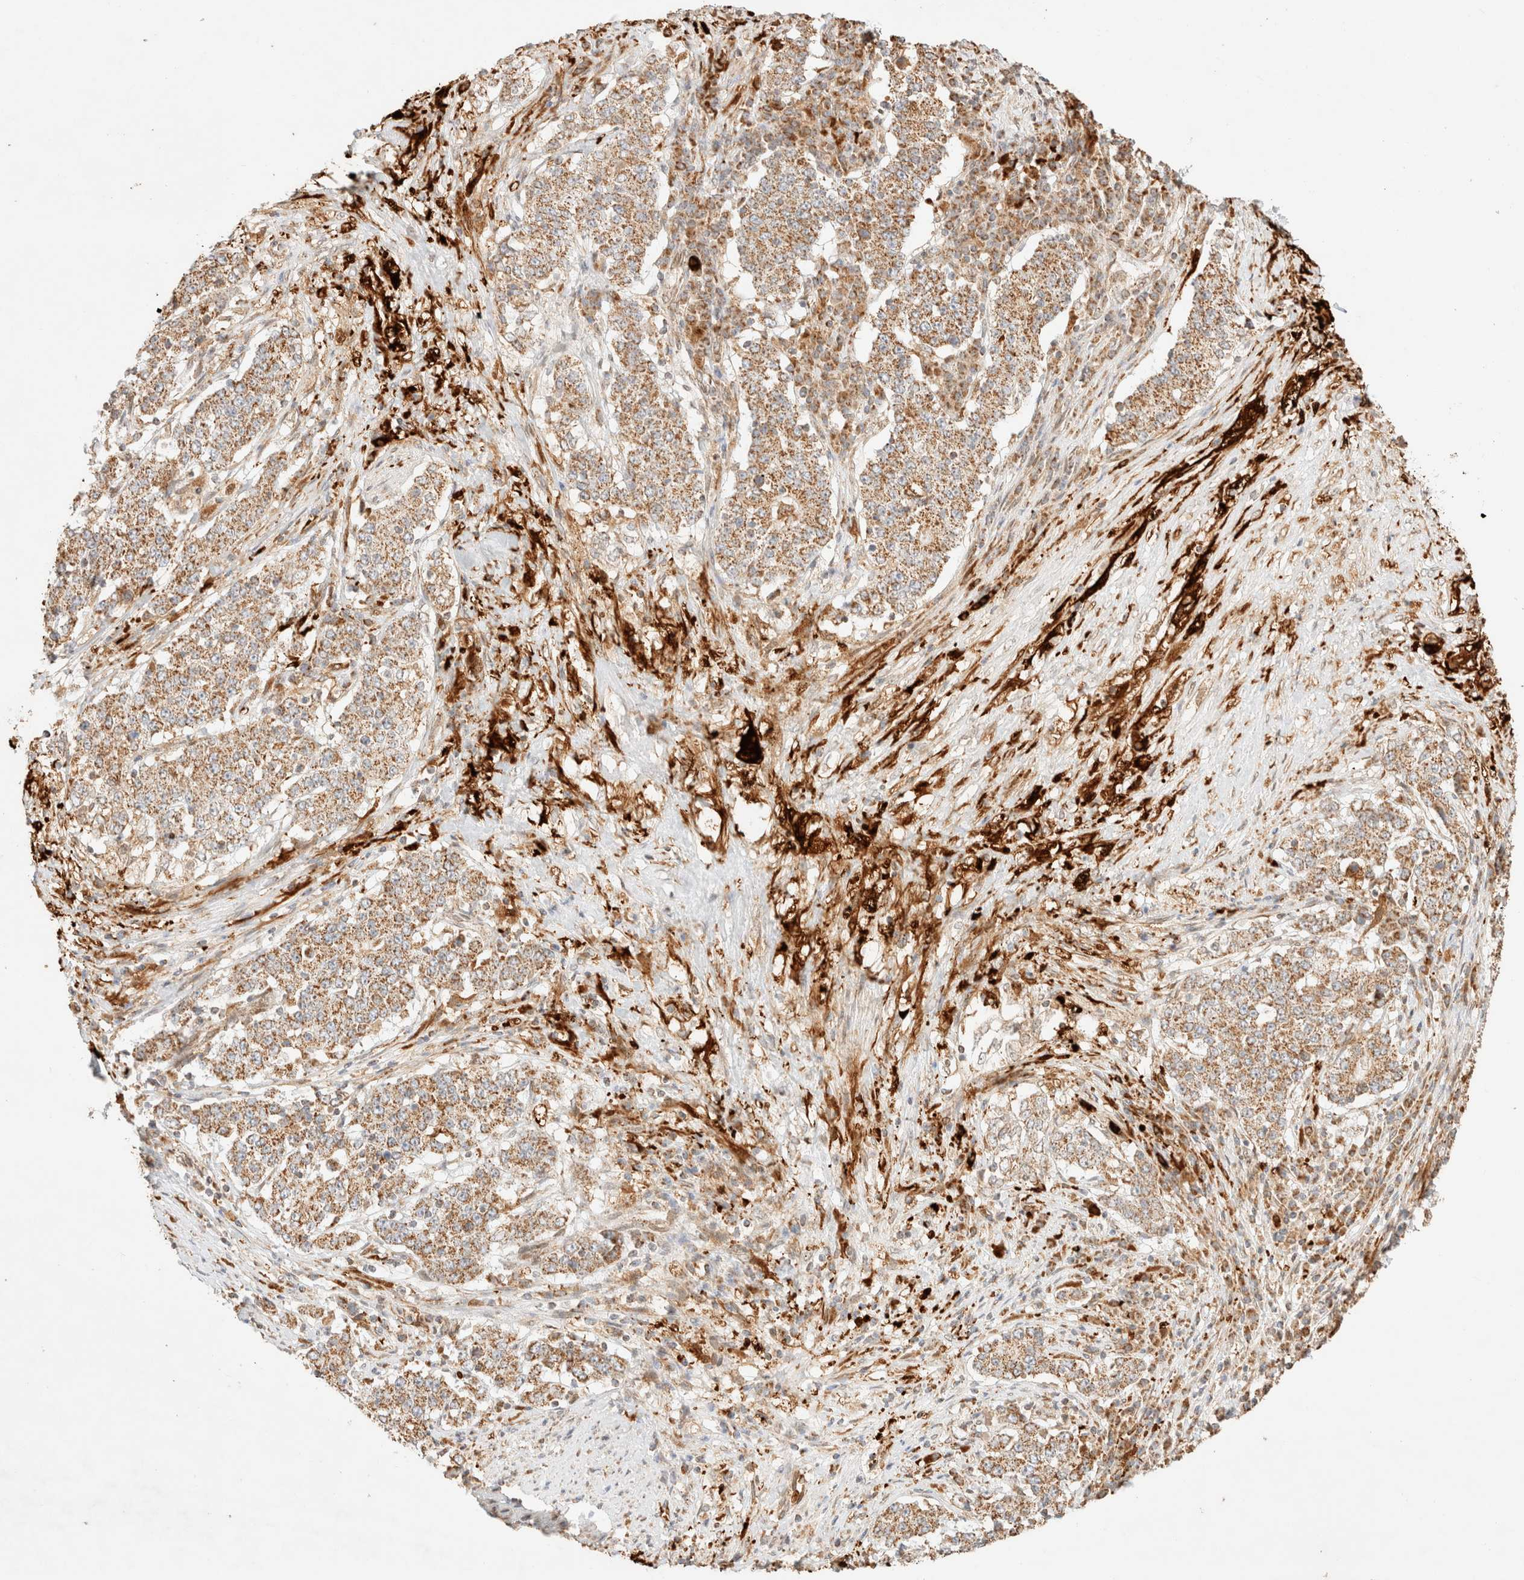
{"staining": {"intensity": "moderate", "quantity": ">75%", "location": "cytoplasmic/membranous"}, "tissue": "stomach cancer", "cell_type": "Tumor cells", "image_type": "cancer", "snomed": [{"axis": "morphology", "description": "Adenocarcinoma, NOS"}, {"axis": "topography", "description": "Stomach"}], "caption": "Protein expression analysis of stomach cancer reveals moderate cytoplasmic/membranous expression in about >75% of tumor cells. (IHC, brightfield microscopy, high magnification).", "gene": "TACO1", "patient": {"sex": "male", "age": 59}}